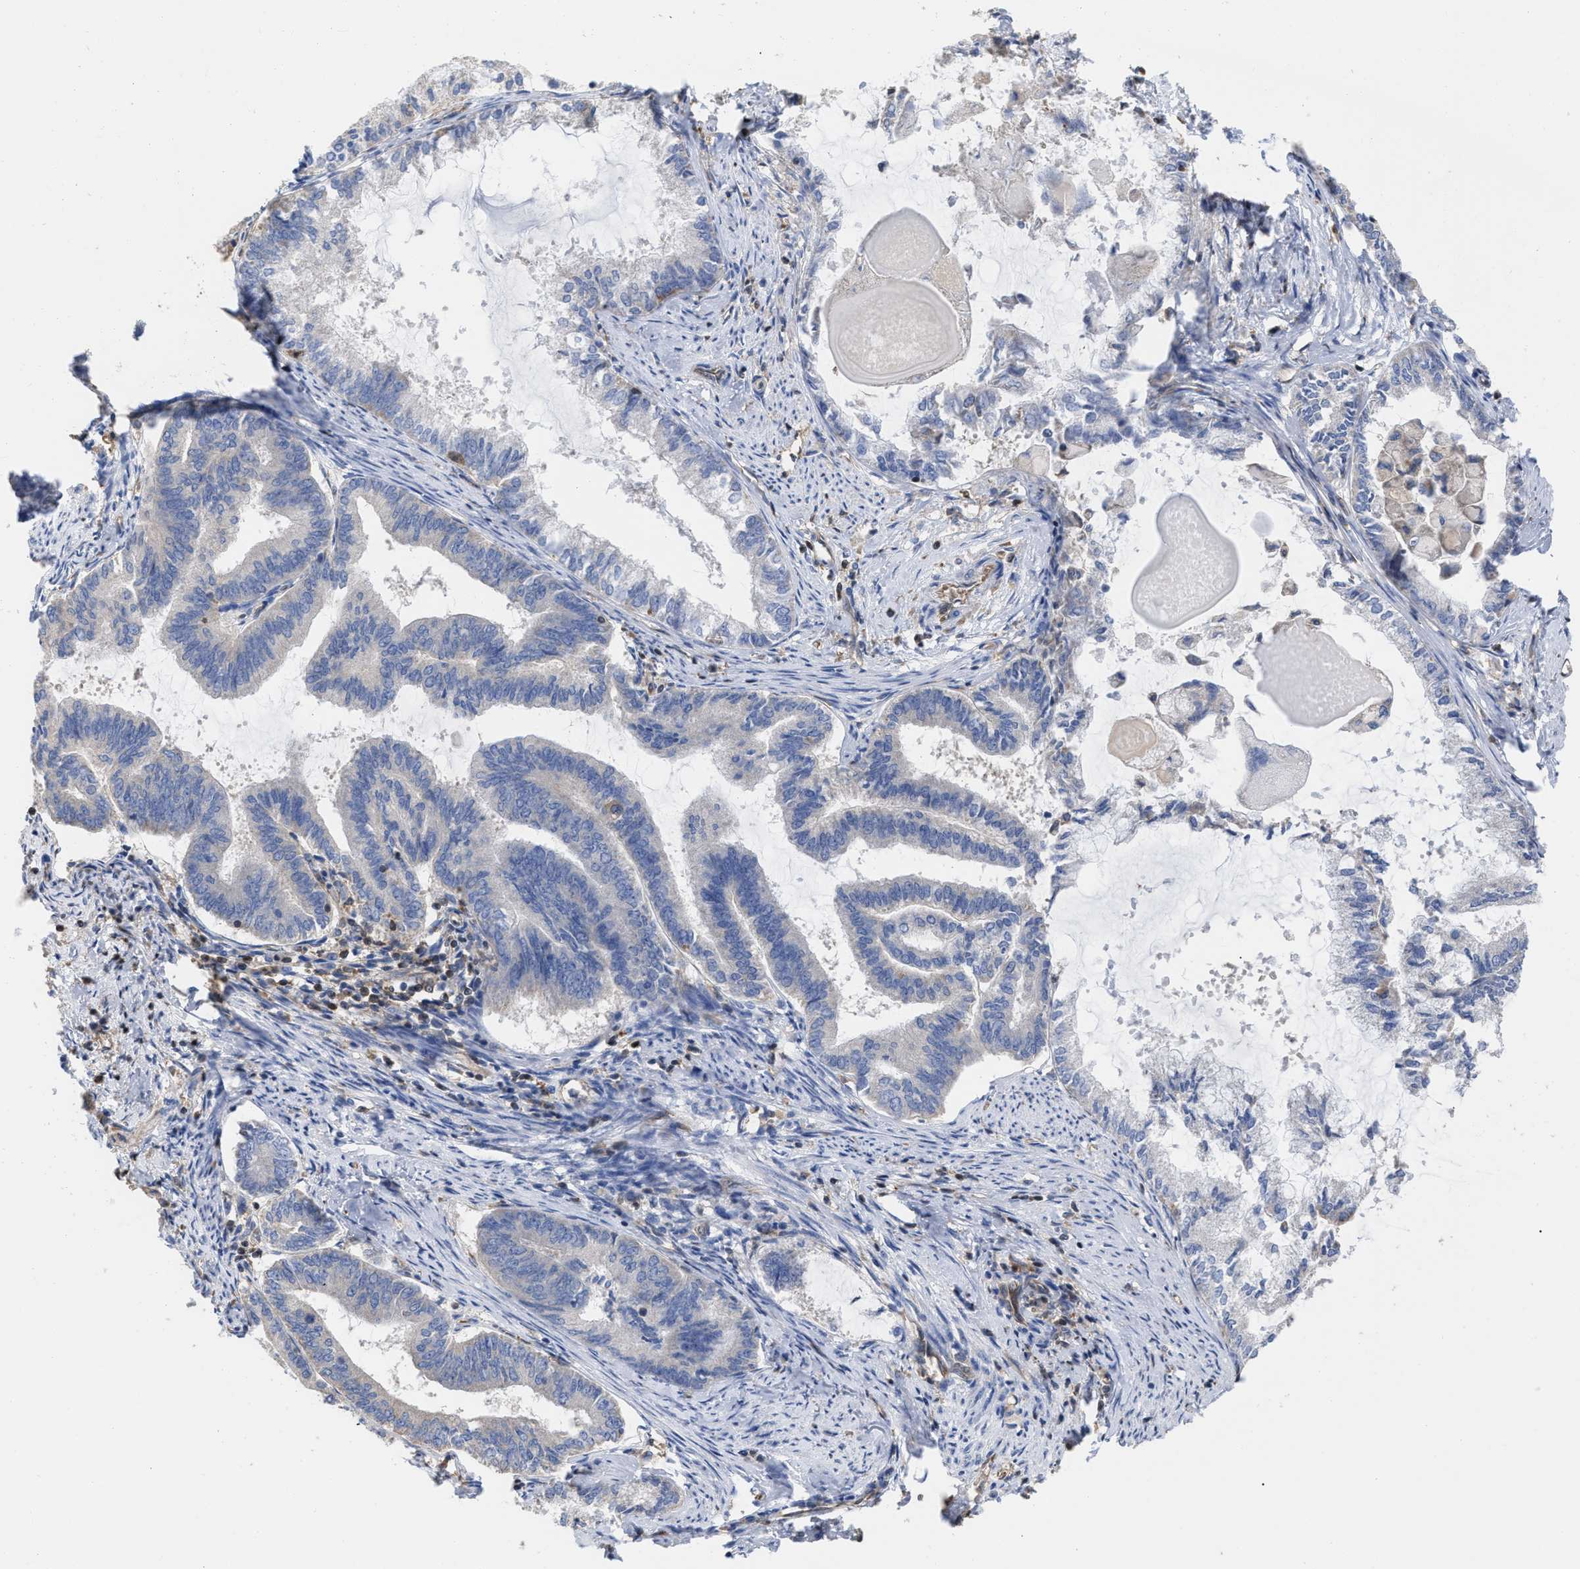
{"staining": {"intensity": "negative", "quantity": "none", "location": "none"}, "tissue": "endometrial cancer", "cell_type": "Tumor cells", "image_type": "cancer", "snomed": [{"axis": "morphology", "description": "Adenocarcinoma, NOS"}, {"axis": "topography", "description": "Endometrium"}], "caption": "Immunohistochemistry (IHC) of human endometrial cancer reveals no positivity in tumor cells.", "gene": "GIMAP4", "patient": {"sex": "female", "age": 86}}